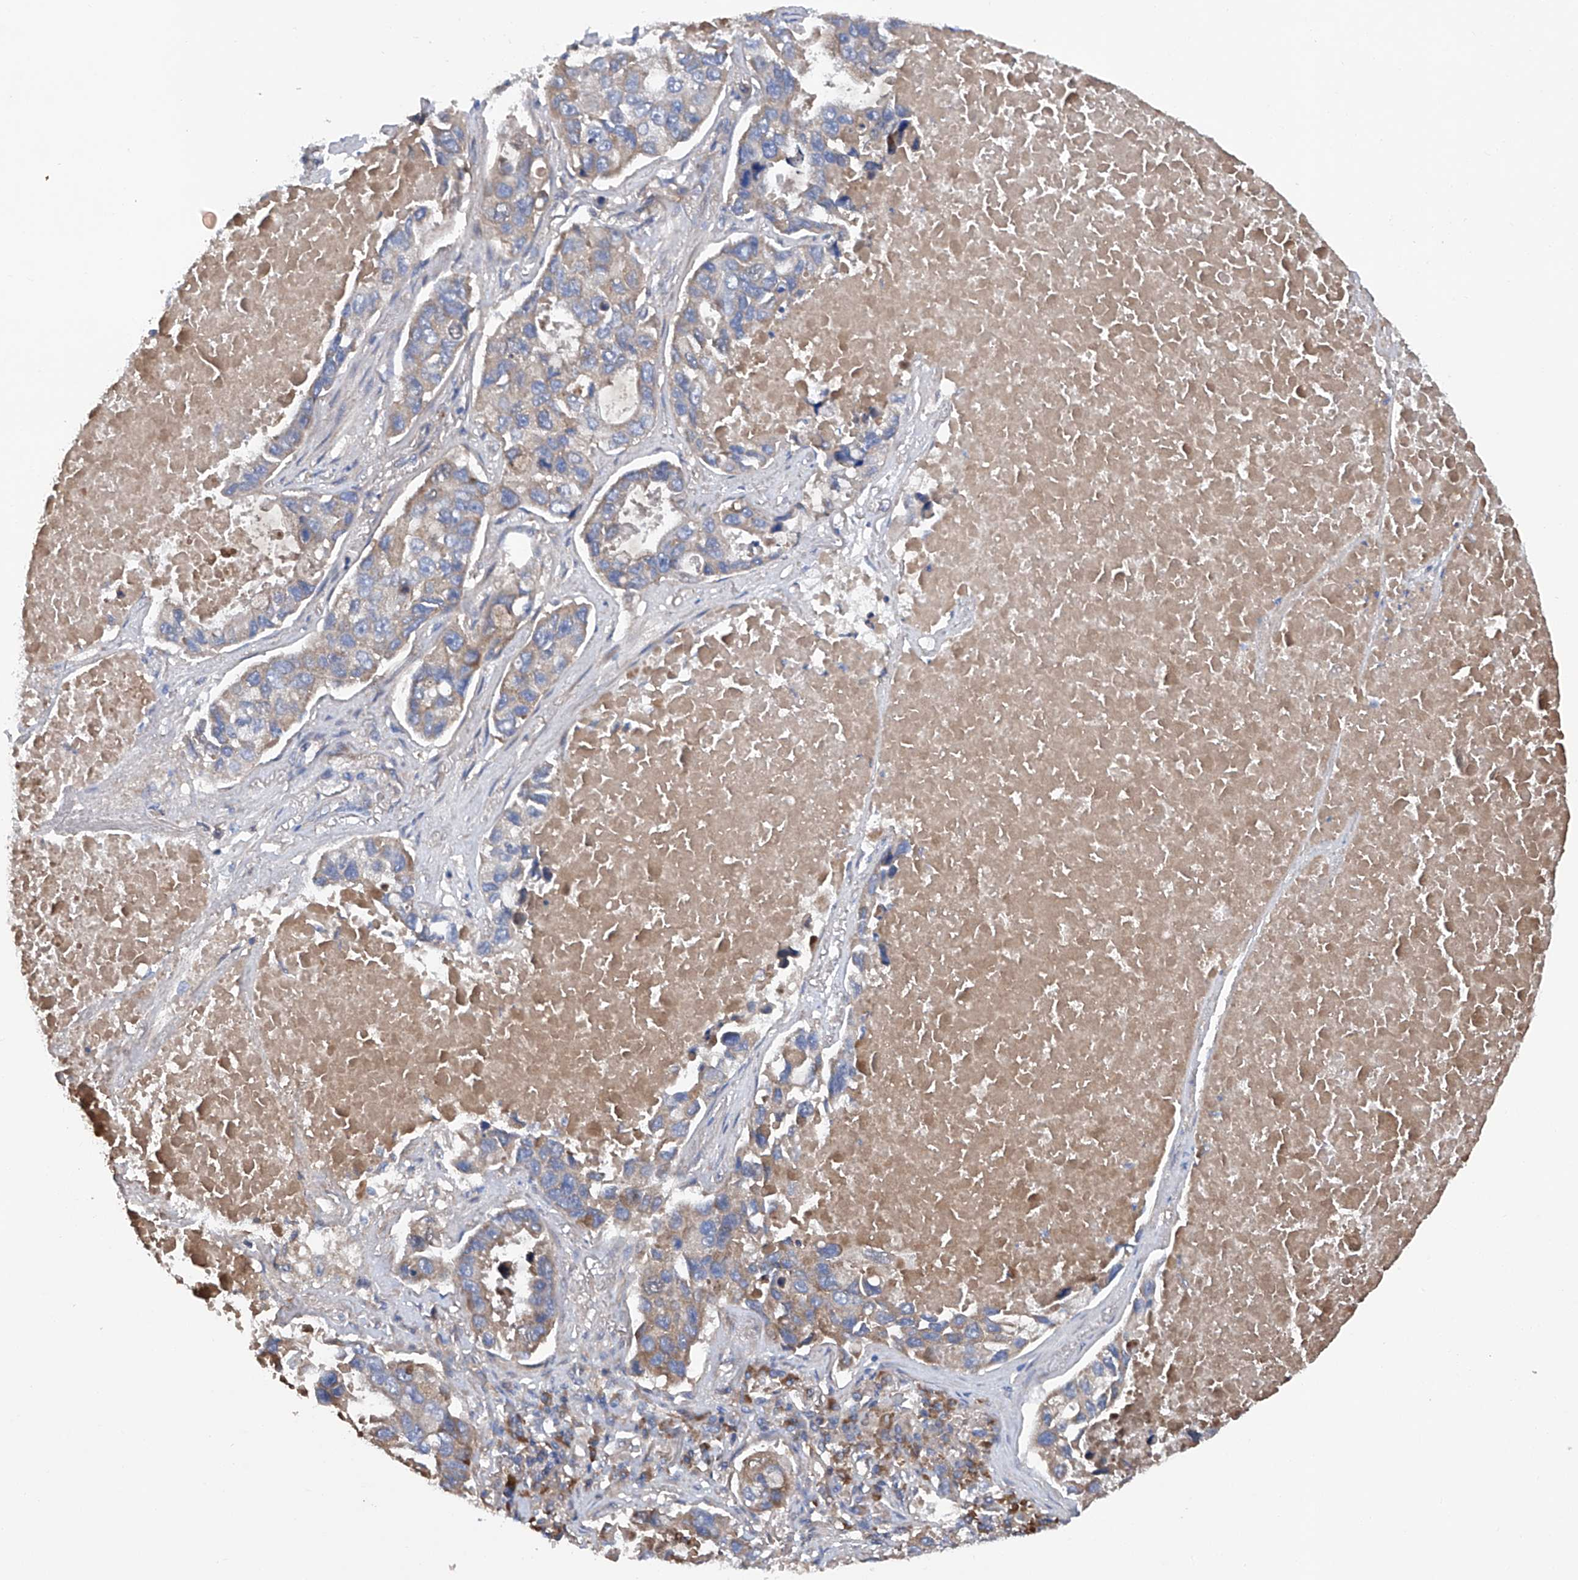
{"staining": {"intensity": "moderate", "quantity": "<25%", "location": "cytoplasmic/membranous"}, "tissue": "lung cancer", "cell_type": "Tumor cells", "image_type": "cancer", "snomed": [{"axis": "morphology", "description": "Adenocarcinoma, NOS"}, {"axis": "topography", "description": "Lung"}], "caption": "About <25% of tumor cells in lung cancer exhibit moderate cytoplasmic/membranous protein expression as visualized by brown immunohistochemical staining.", "gene": "ASCC3", "patient": {"sex": "male", "age": 64}}